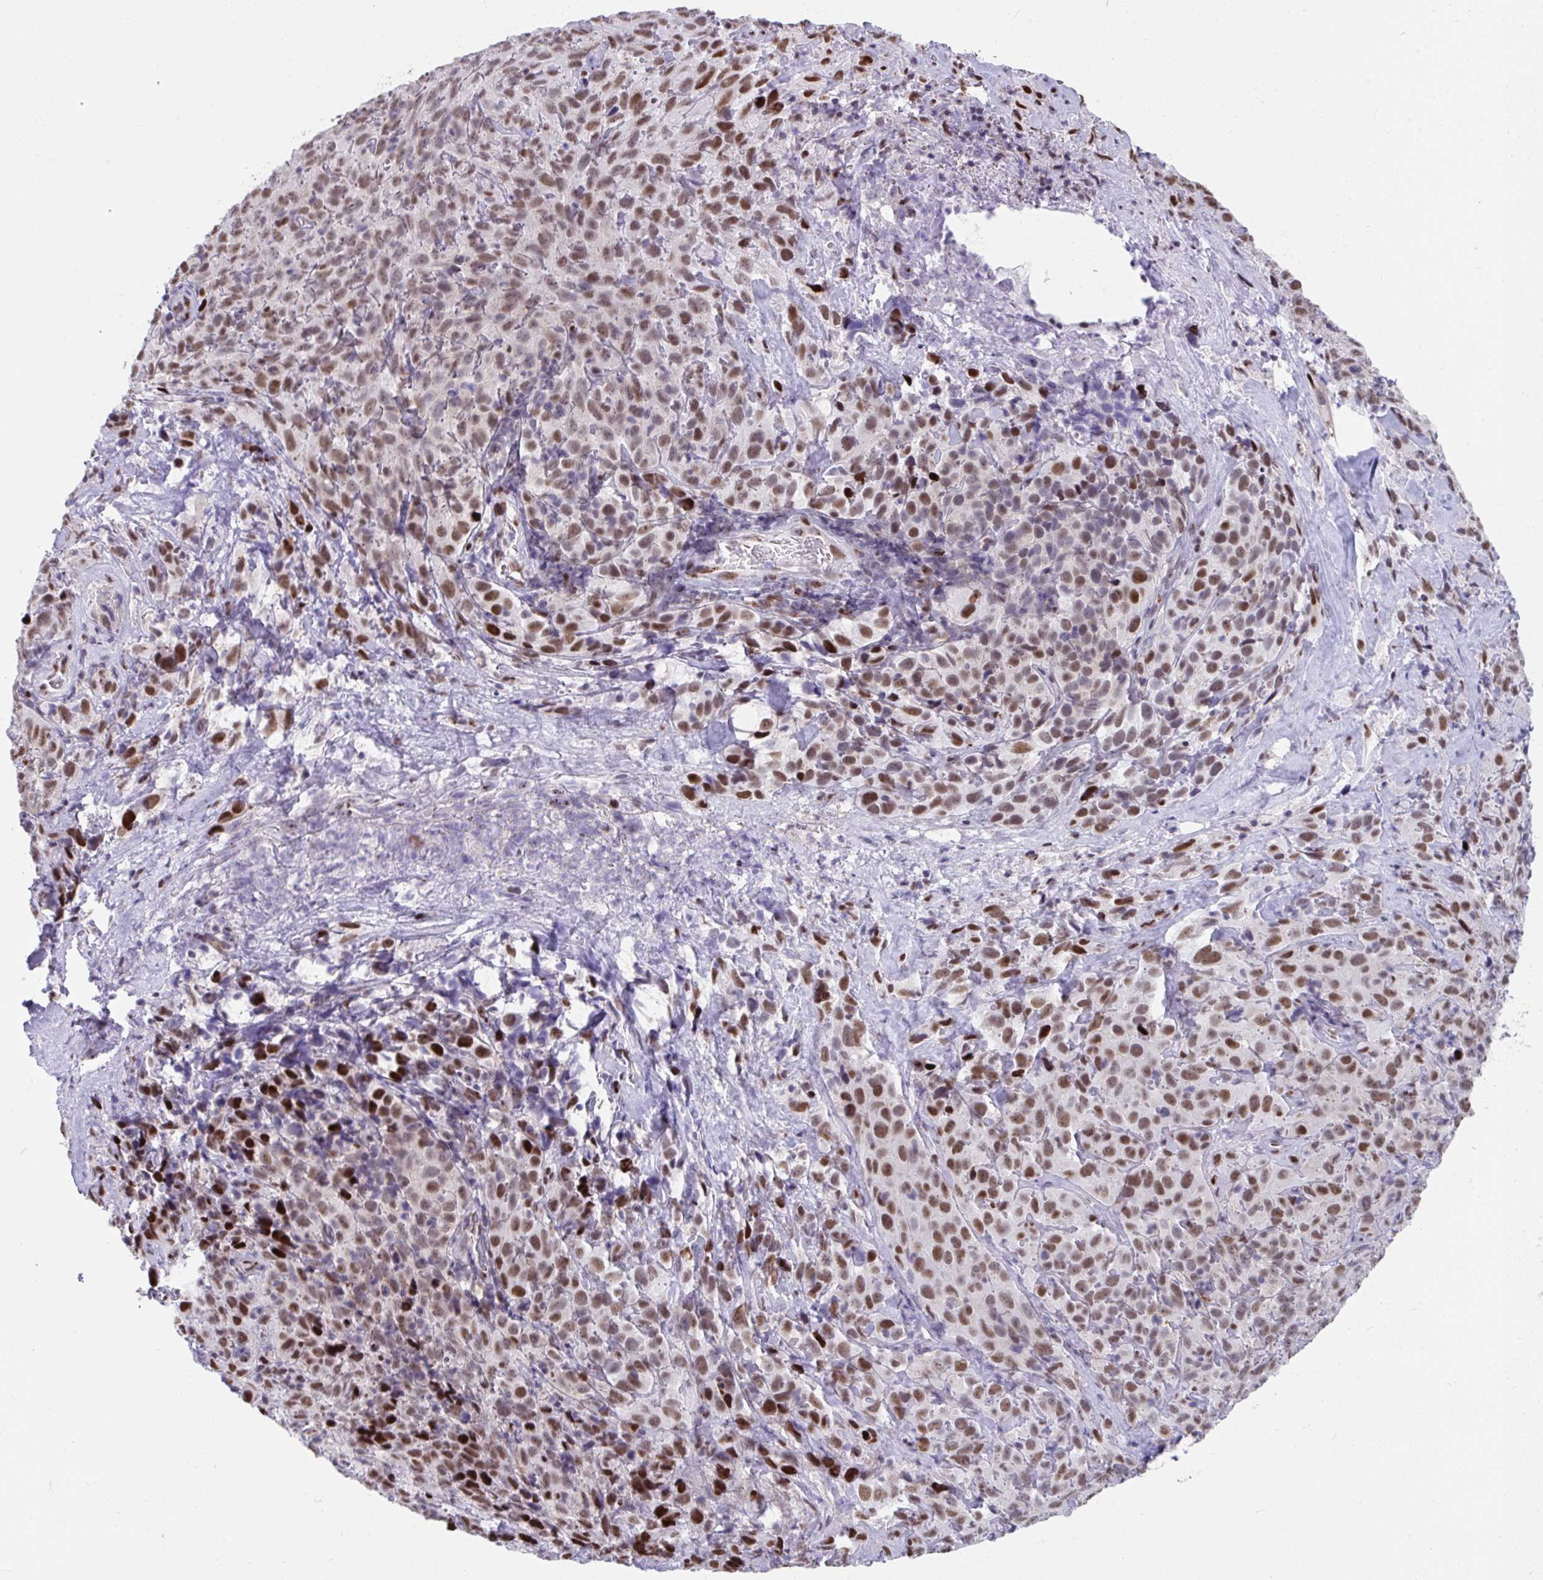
{"staining": {"intensity": "moderate", "quantity": ">75%", "location": "nuclear"}, "tissue": "cervical cancer", "cell_type": "Tumor cells", "image_type": "cancer", "snomed": [{"axis": "morphology", "description": "Squamous cell carcinoma, NOS"}, {"axis": "topography", "description": "Cervix"}], "caption": "Protein staining of cervical squamous cell carcinoma tissue demonstrates moderate nuclear expression in approximately >75% of tumor cells.", "gene": "SLC35C2", "patient": {"sex": "female", "age": 51}}